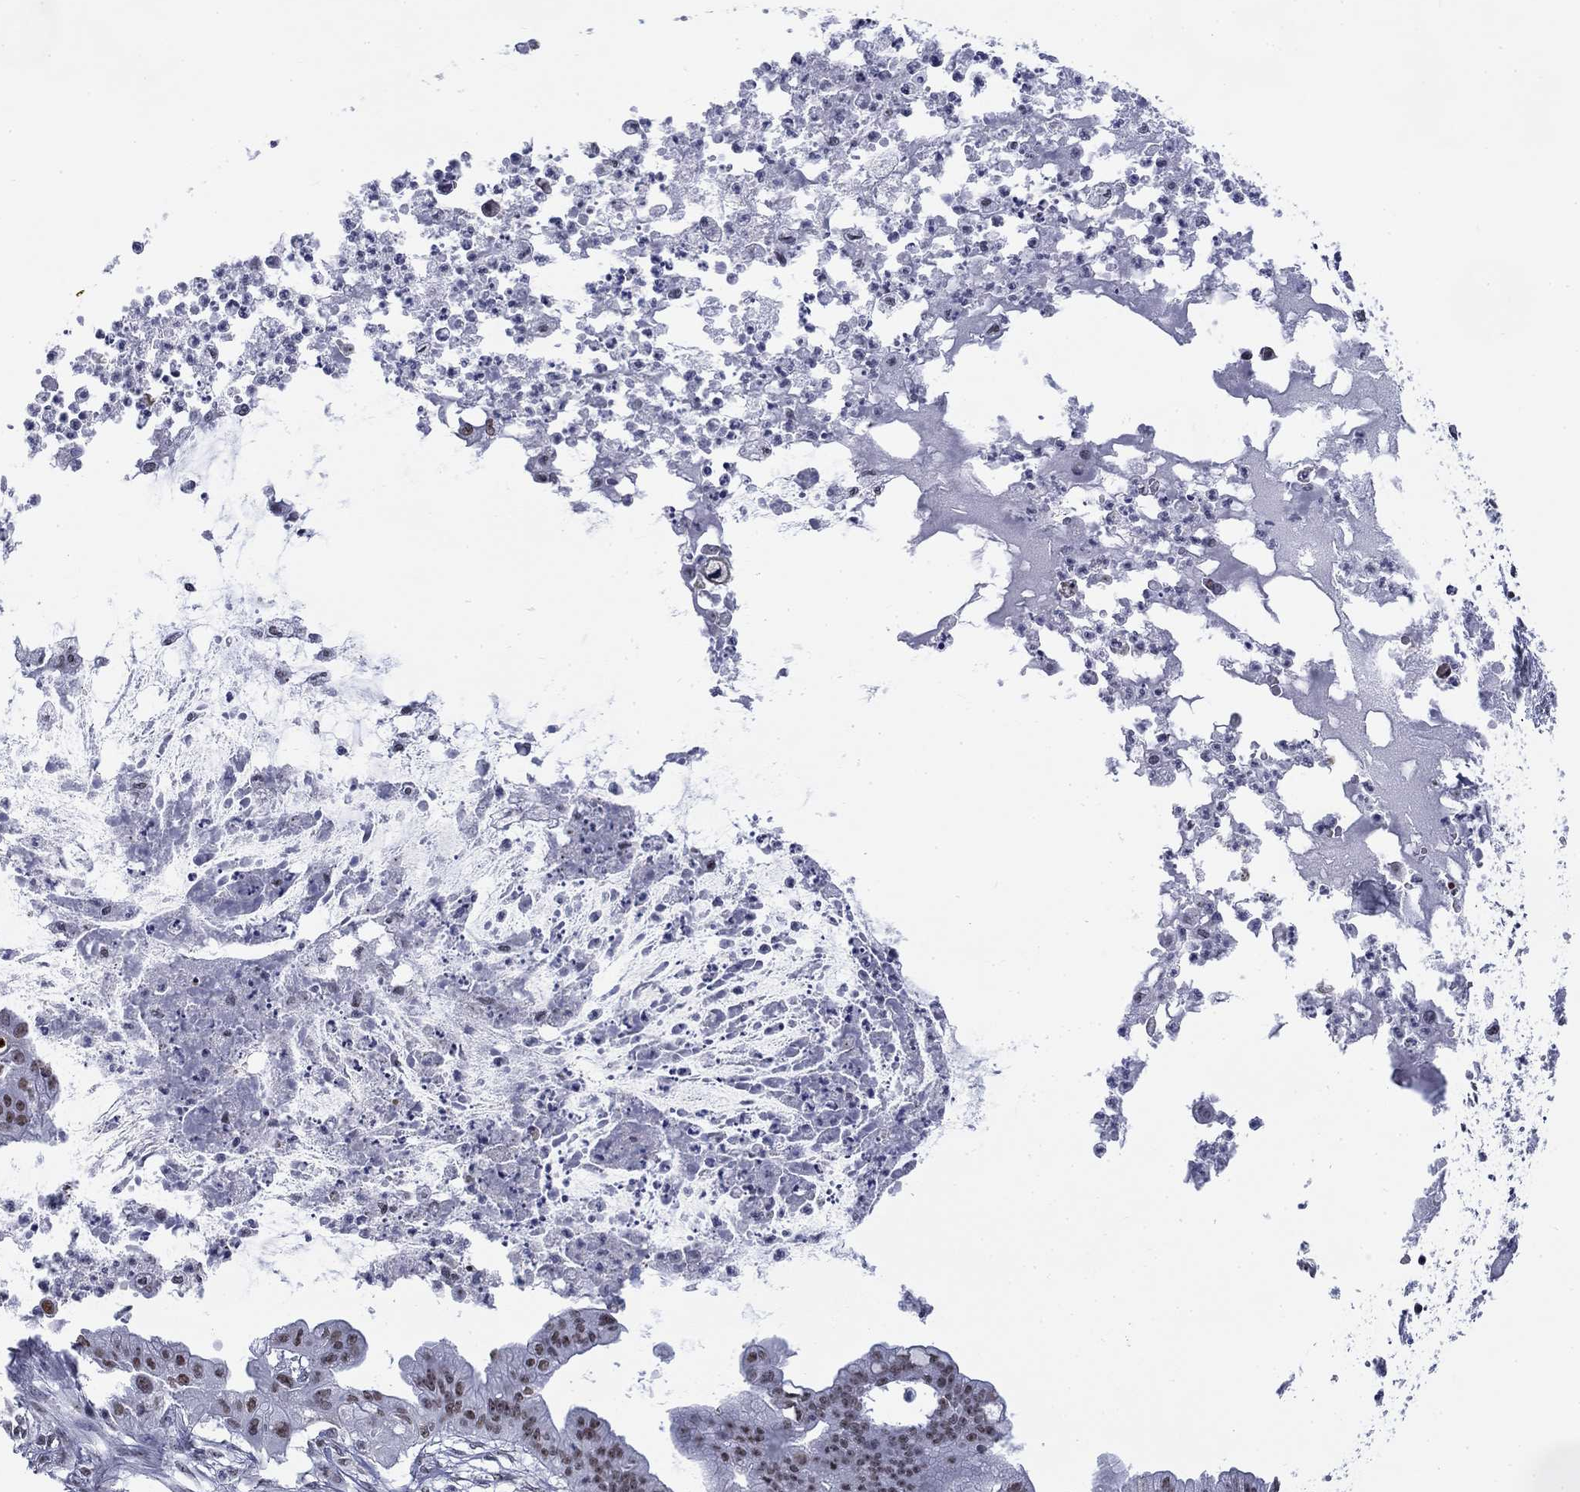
{"staining": {"intensity": "moderate", "quantity": "<25%", "location": "nuclear"}, "tissue": "pancreatic cancer", "cell_type": "Tumor cells", "image_type": "cancer", "snomed": [{"axis": "morphology", "description": "Normal tissue, NOS"}, {"axis": "morphology", "description": "Adenocarcinoma, NOS"}, {"axis": "topography", "description": "Pancreas"}], "caption": "Moderate nuclear staining is seen in about <25% of tumor cells in pancreatic adenocarcinoma.", "gene": "CSRNP3", "patient": {"sex": "female", "age": 58}}